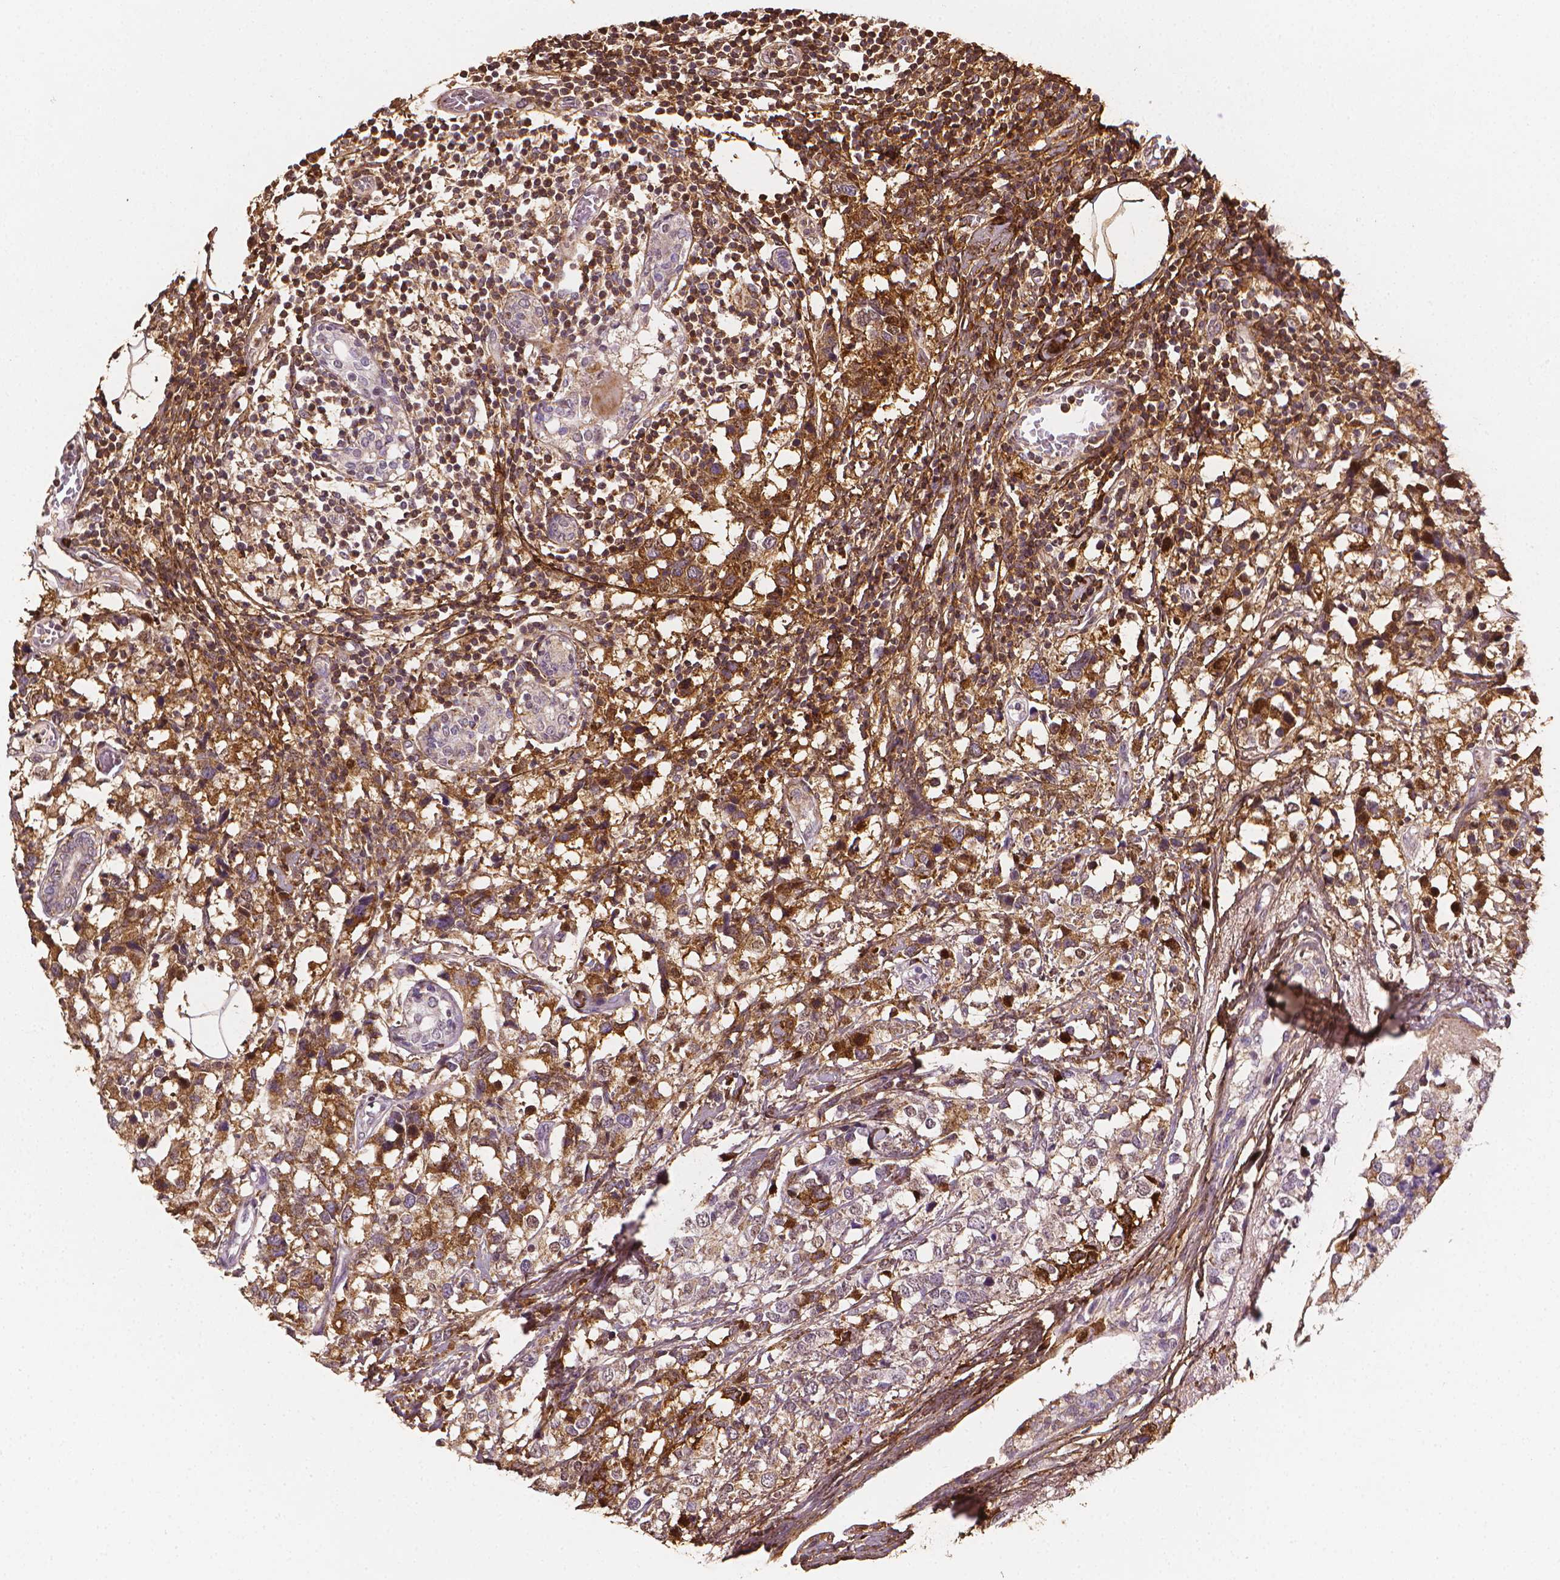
{"staining": {"intensity": "moderate", "quantity": "<25%", "location": "cytoplasmic/membranous"}, "tissue": "breast cancer", "cell_type": "Tumor cells", "image_type": "cancer", "snomed": [{"axis": "morphology", "description": "Lobular carcinoma"}, {"axis": "topography", "description": "Breast"}], "caption": "Approximately <25% of tumor cells in breast cancer reveal moderate cytoplasmic/membranous protein staining as visualized by brown immunohistochemical staining.", "gene": "DCN", "patient": {"sex": "female", "age": 59}}